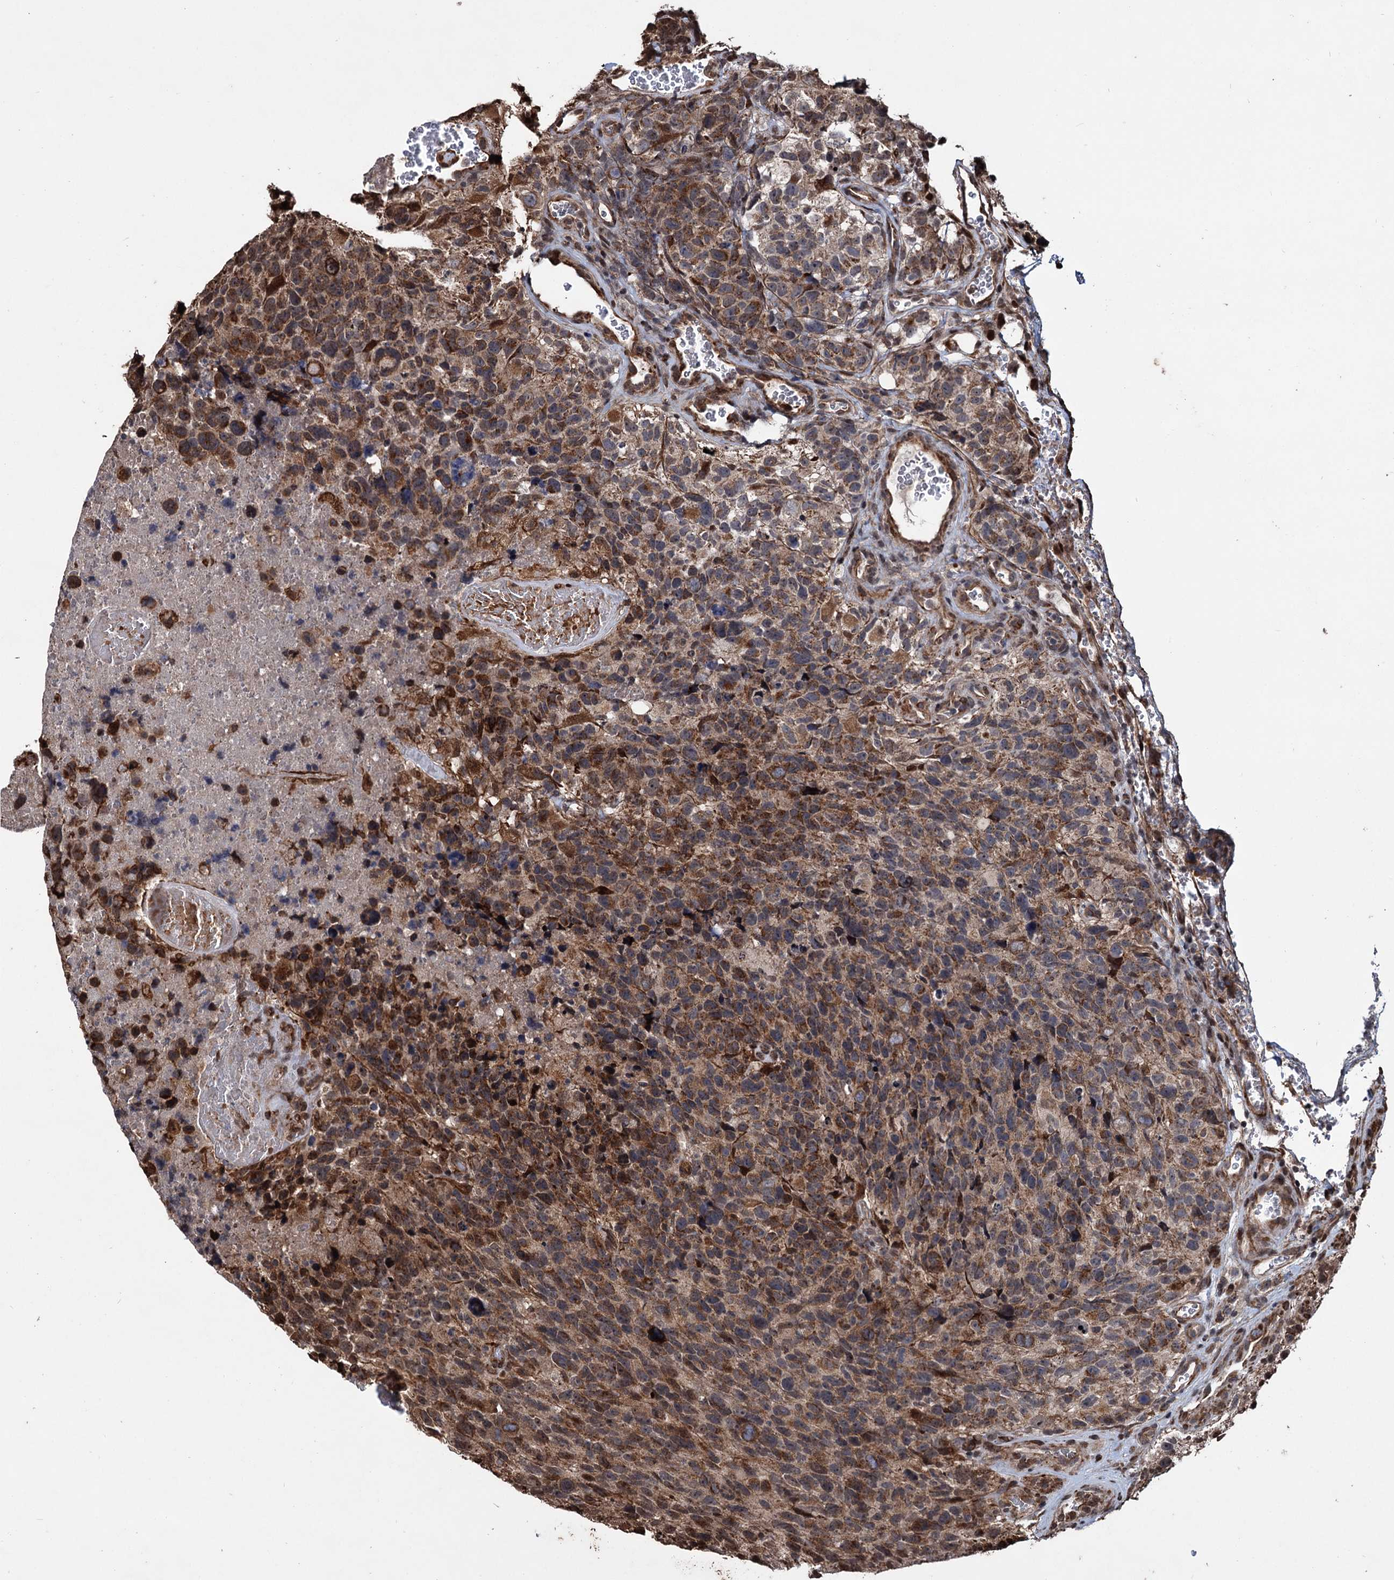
{"staining": {"intensity": "moderate", "quantity": "25%-75%", "location": "cytoplasmic/membranous"}, "tissue": "glioma", "cell_type": "Tumor cells", "image_type": "cancer", "snomed": [{"axis": "morphology", "description": "Glioma, malignant, High grade"}, {"axis": "topography", "description": "Brain"}], "caption": "Immunohistochemical staining of glioma displays moderate cytoplasmic/membranous protein expression in about 25%-75% of tumor cells.", "gene": "EYA4", "patient": {"sex": "male", "age": 69}}